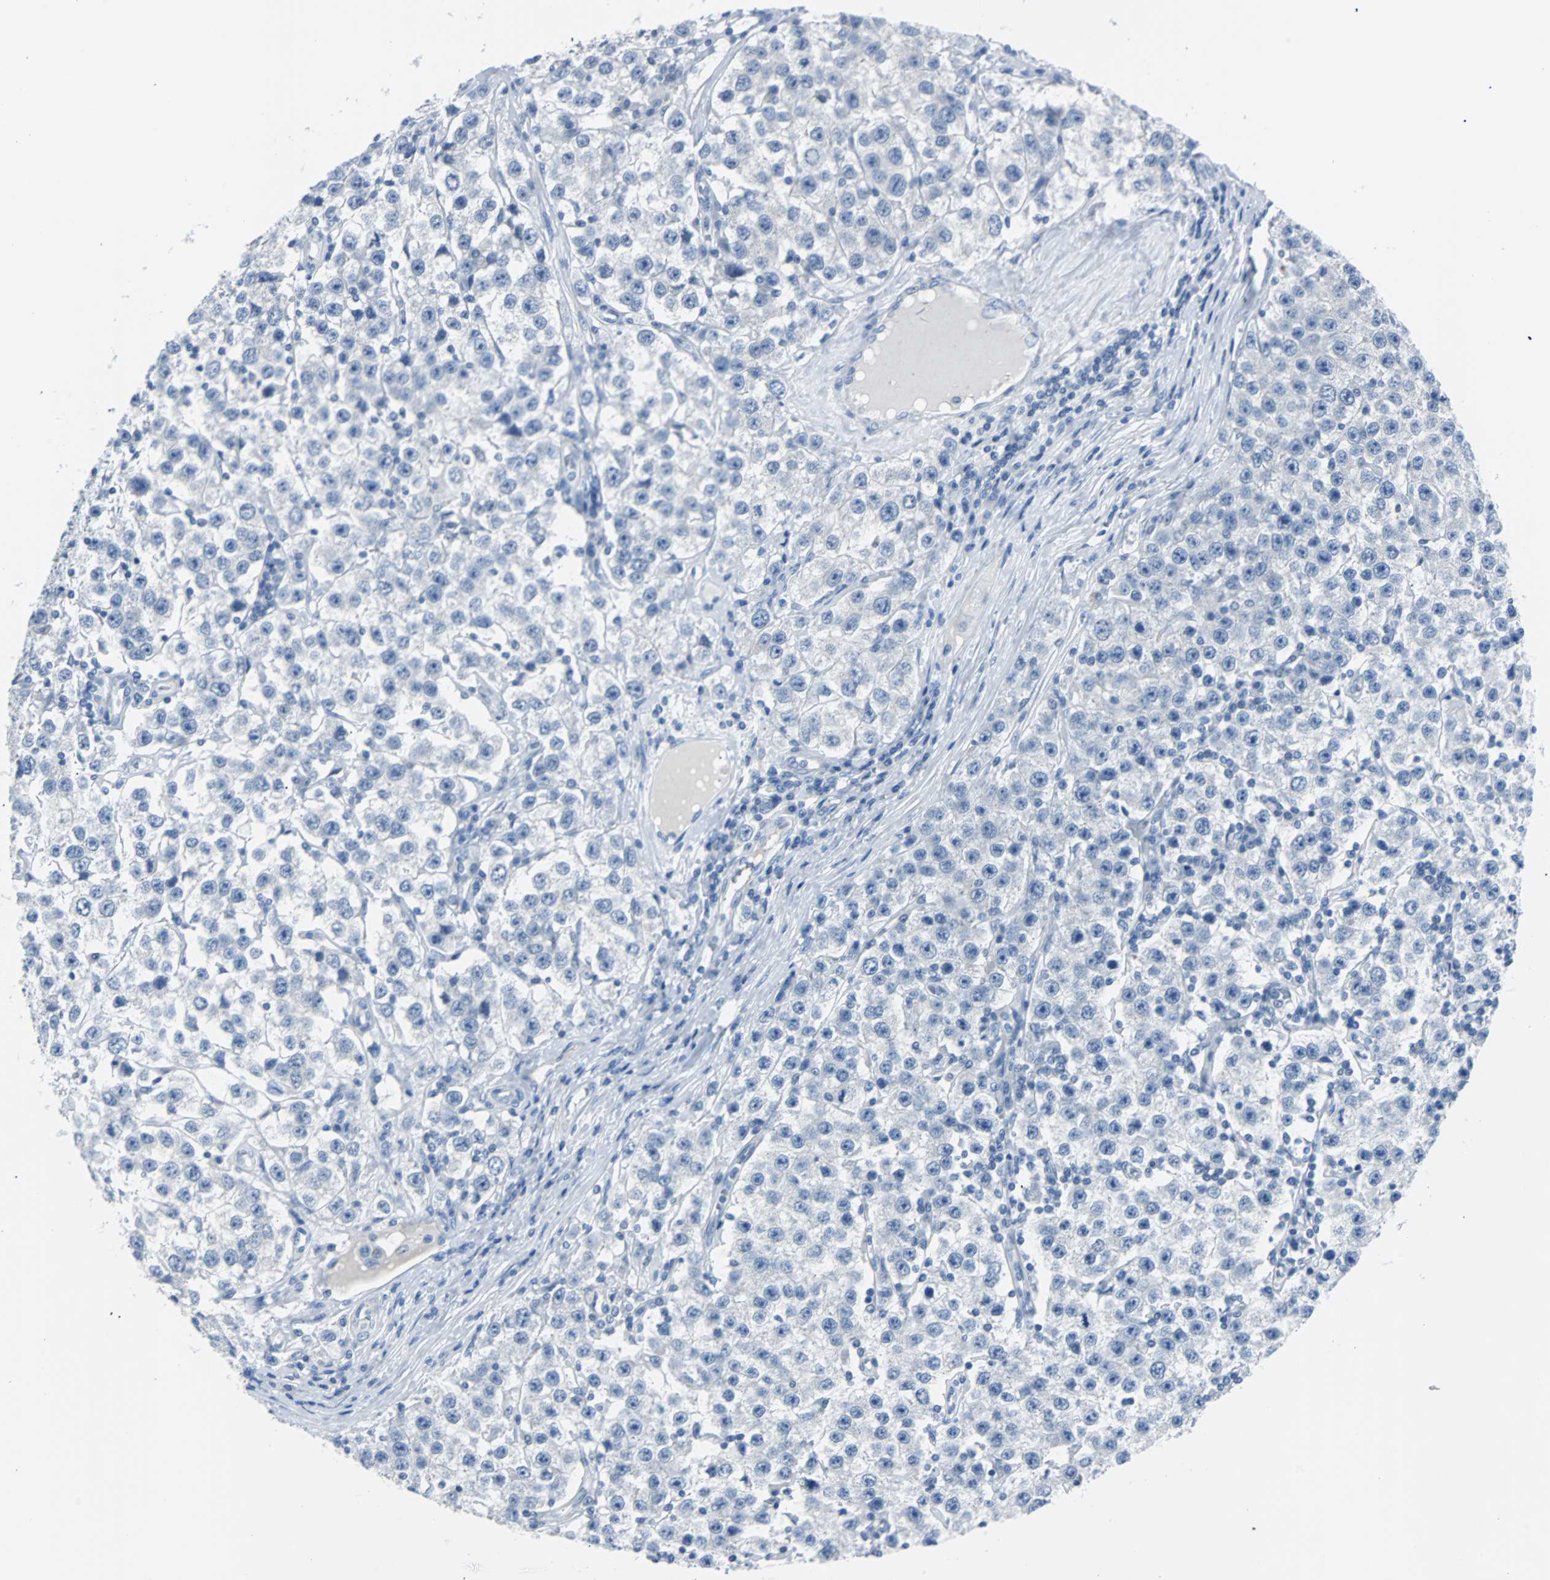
{"staining": {"intensity": "negative", "quantity": "none", "location": "none"}, "tissue": "testis cancer", "cell_type": "Tumor cells", "image_type": "cancer", "snomed": [{"axis": "morphology", "description": "Seminoma, NOS"}, {"axis": "topography", "description": "Testis"}], "caption": "Tumor cells are negative for brown protein staining in testis cancer.", "gene": "RASA1", "patient": {"sex": "male", "age": 52}}